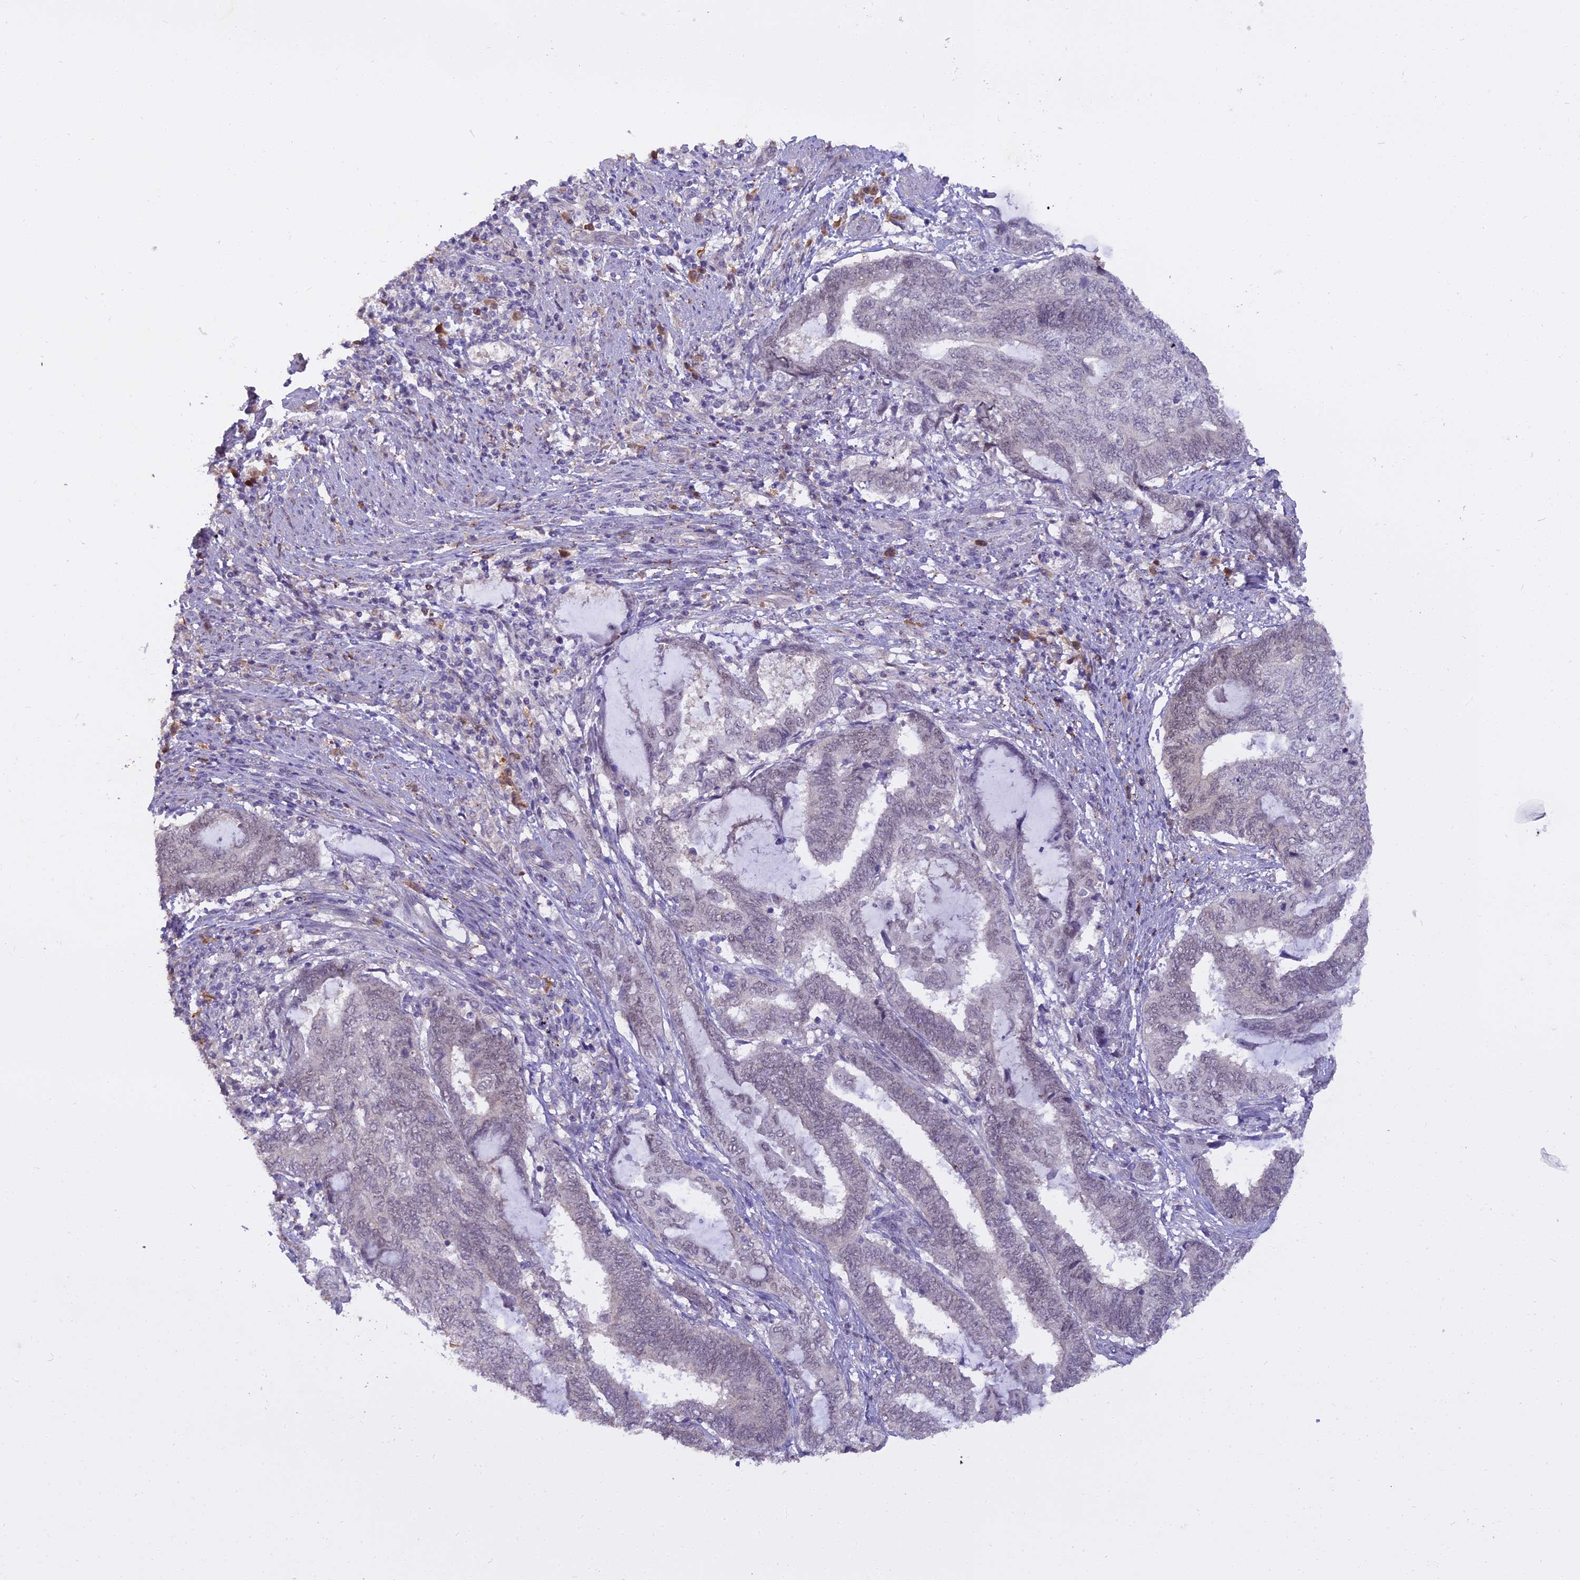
{"staining": {"intensity": "negative", "quantity": "none", "location": "none"}, "tissue": "endometrial cancer", "cell_type": "Tumor cells", "image_type": "cancer", "snomed": [{"axis": "morphology", "description": "Adenocarcinoma, NOS"}, {"axis": "topography", "description": "Uterus"}, {"axis": "topography", "description": "Endometrium"}], "caption": "DAB immunohistochemical staining of human endometrial cancer (adenocarcinoma) shows no significant staining in tumor cells.", "gene": "BLNK", "patient": {"sex": "female", "age": 70}}